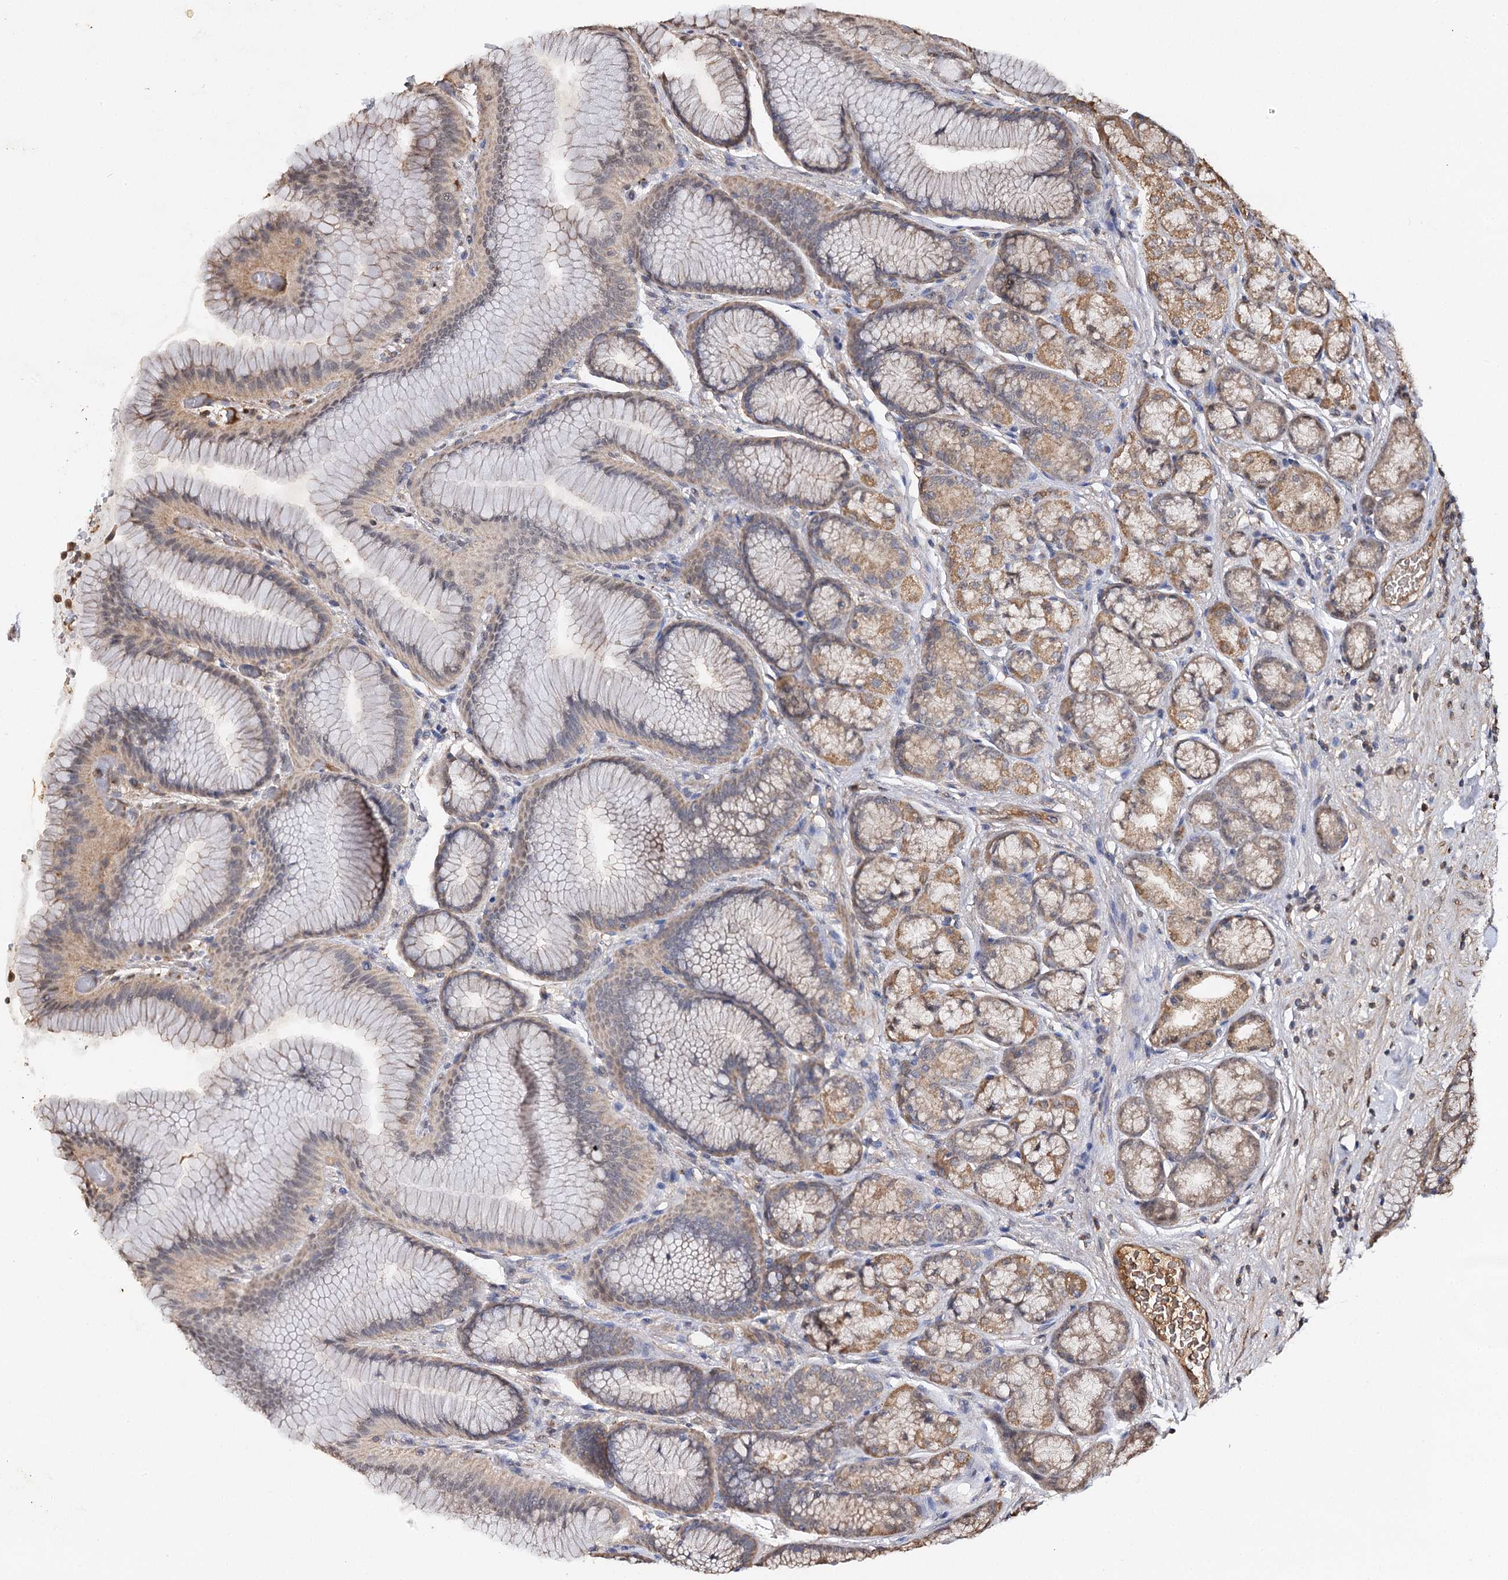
{"staining": {"intensity": "moderate", "quantity": ">75%", "location": "cytoplasmic/membranous"}, "tissue": "stomach", "cell_type": "Glandular cells", "image_type": "normal", "snomed": [{"axis": "morphology", "description": "Normal tissue, NOS"}, {"axis": "morphology", "description": "Adenocarcinoma, NOS"}, {"axis": "morphology", "description": "Adenocarcinoma, High grade"}, {"axis": "topography", "description": "Stomach, upper"}, {"axis": "topography", "description": "Stomach"}], "caption": "Stomach stained with immunohistochemistry reveals moderate cytoplasmic/membranous positivity in about >75% of glandular cells. (Brightfield microscopy of DAB IHC at high magnification).", "gene": "ARL13A", "patient": {"sex": "female", "age": 65}}